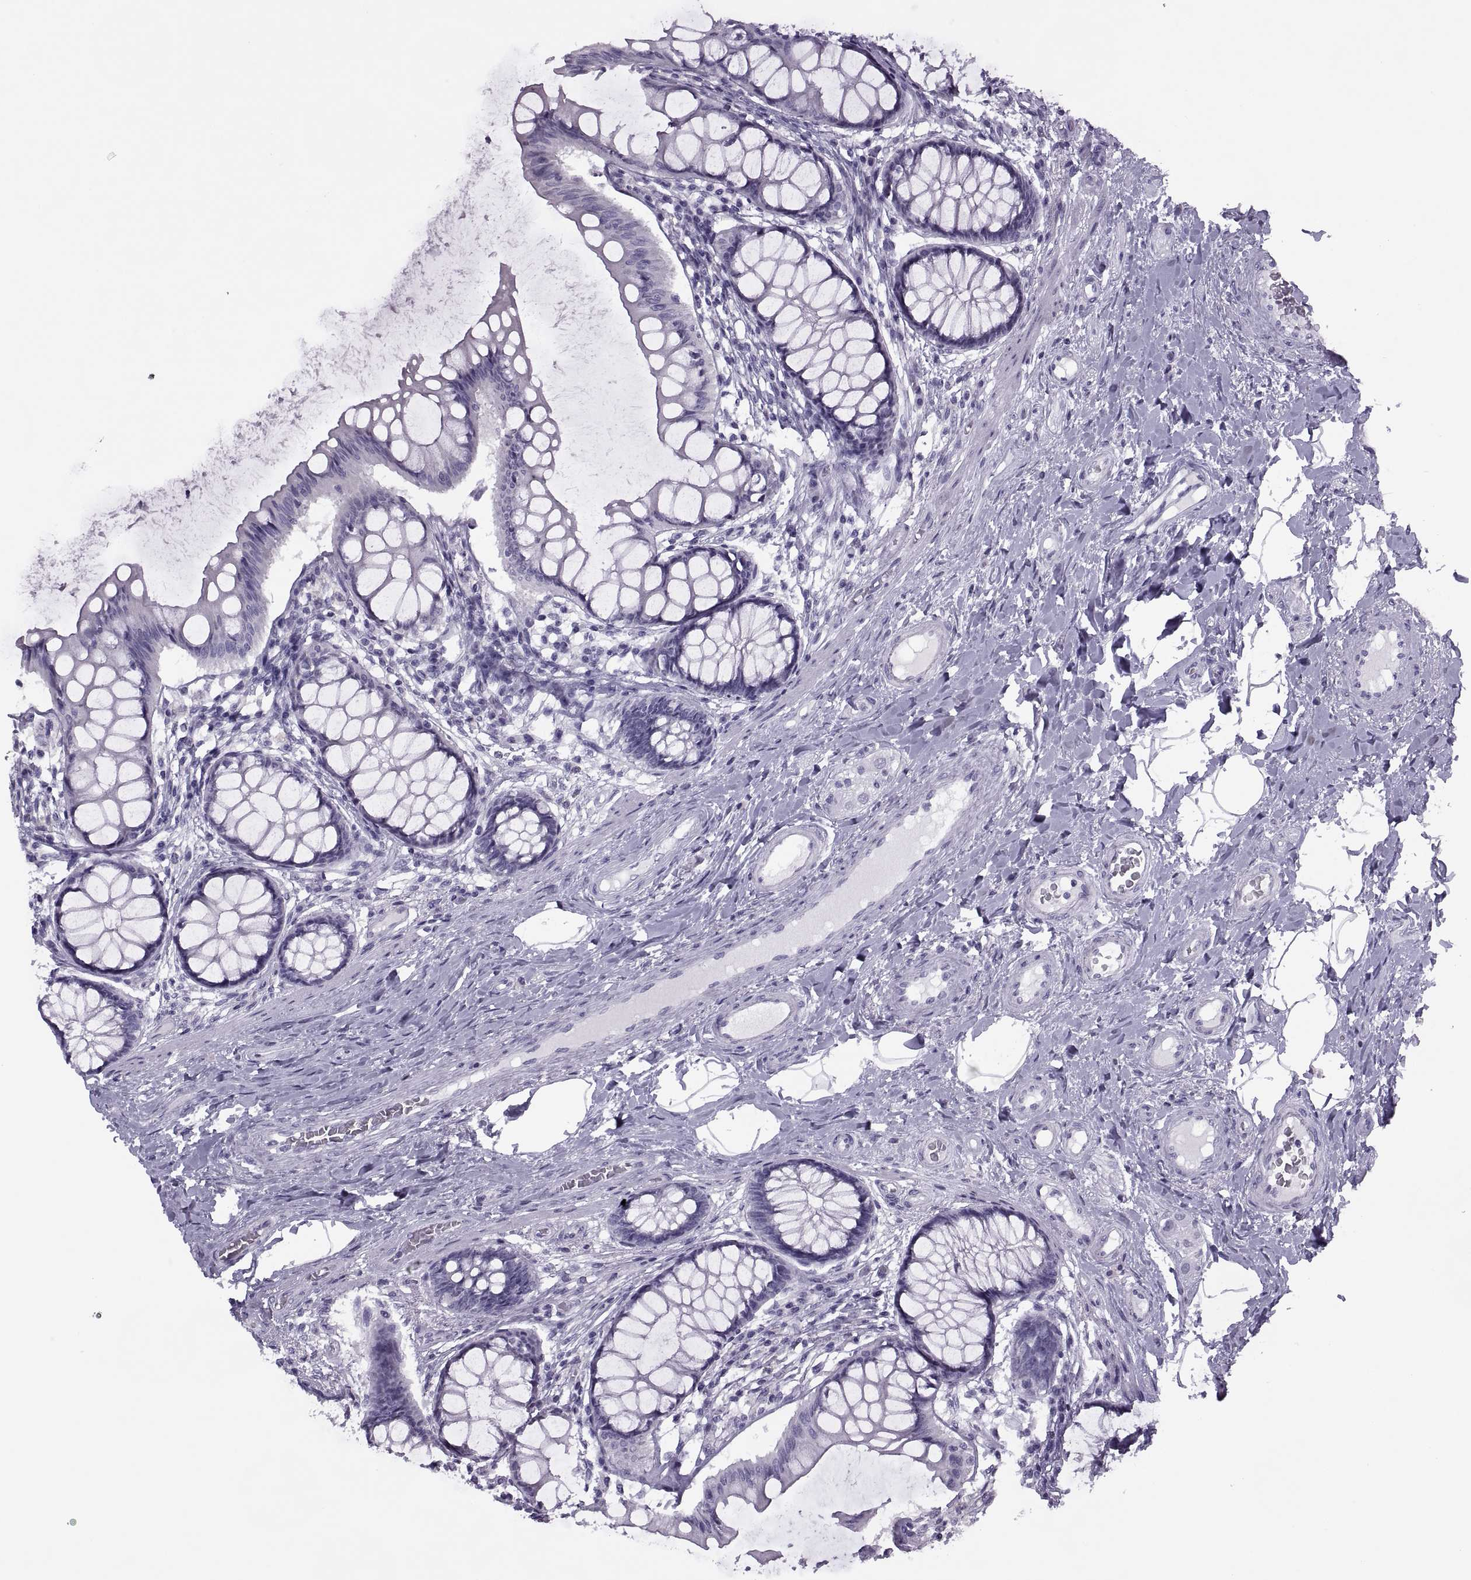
{"staining": {"intensity": "negative", "quantity": "none", "location": "none"}, "tissue": "colon", "cell_type": "Endothelial cells", "image_type": "normal", "snomed": [{"axis": "morphology", "description": "Normal tissue, NOS"}, {"axis": "topography", "description": "Colon"}], "caption": "Protein analysis of benign colon reveals no significant expression in endothelial cells. Brightfield microscopy of immunohistochemistry (IHC) stained with DAB (brown) and hematoxylin (blue), captured at high magnification.", "gene": "FAM24A", "patient": {"sex": "female", "age": 65}}